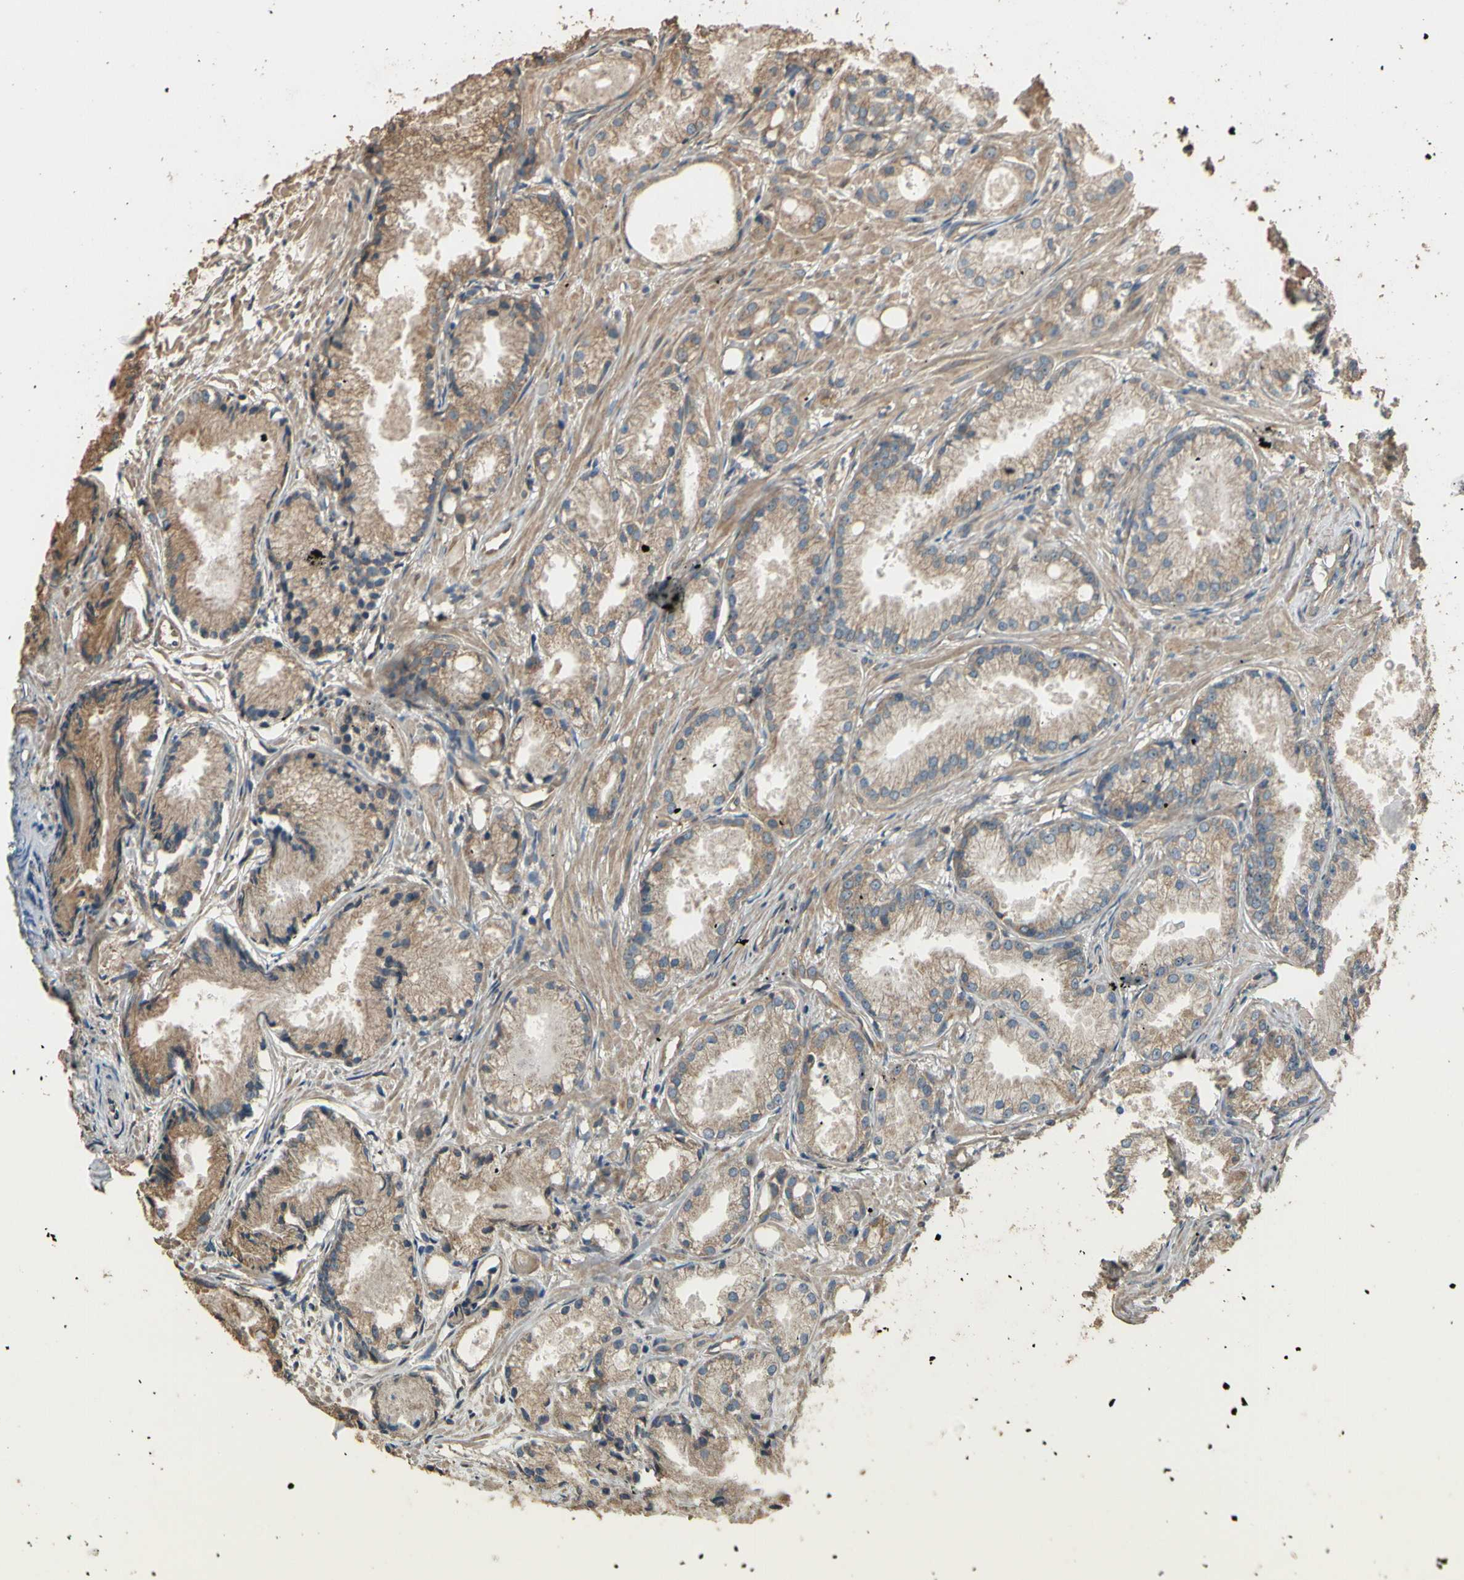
{"staining": {"intensity": "moderate", "quantity": ">75%", "location": "cytoplasmic/membranous"}, "tissue": "prostate cancer", "cell_type": "Tumor cells", "image_type": "cancer", "snomed": [{"axis": "morphology", "description": "Adenocarcinoma, Low grade"}, {"axis": "topography", "description": "Prostate"}], "caption": "Human prostate adenocarcinoma (low-grade) stained for a protein (brown) shows moderate cytoplasmic/membranous positive expression in approximately >75% of tumor cells.", "gene": "STX18", "patient": {"sex": "male", "age": 72}}